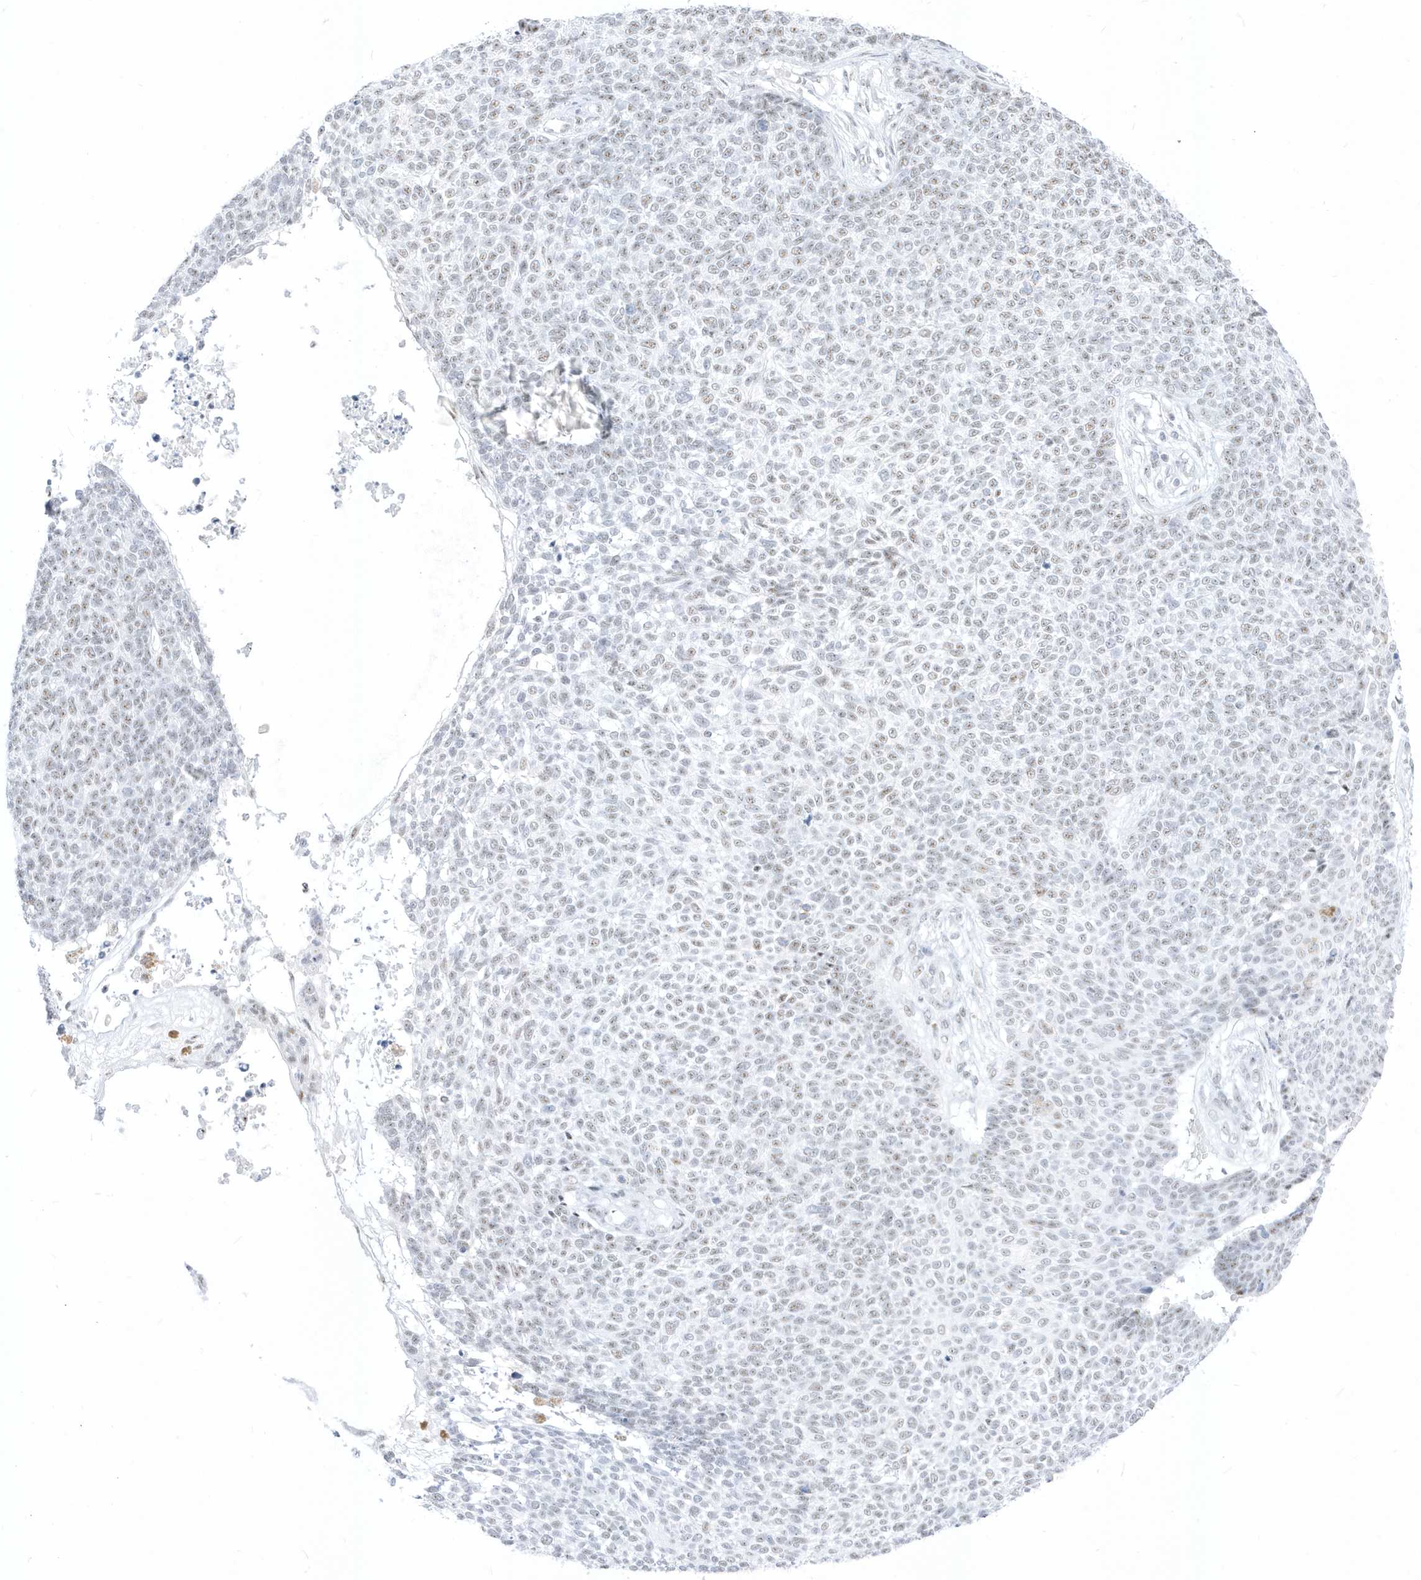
{"staining": {"intensity": "weak", "quantity": "<25%", "location": "nuclear"}, "tissue": "skin cancer", "cell_type": "Tumor cells", "image_type": "cancer", "snomed": [{"axis": "morphology", "description": "Basal cell carcinoma"}, {"axis": "topography", "description": "Skin"}], "caption": "The immunohistochemistry (IHC) photomicrograph has no significant positivity in tumor cells of skin basal cell carcinoma tissue.", "gene": "PLEKHN1", "patient": {"sex": "female", "age": 84}}